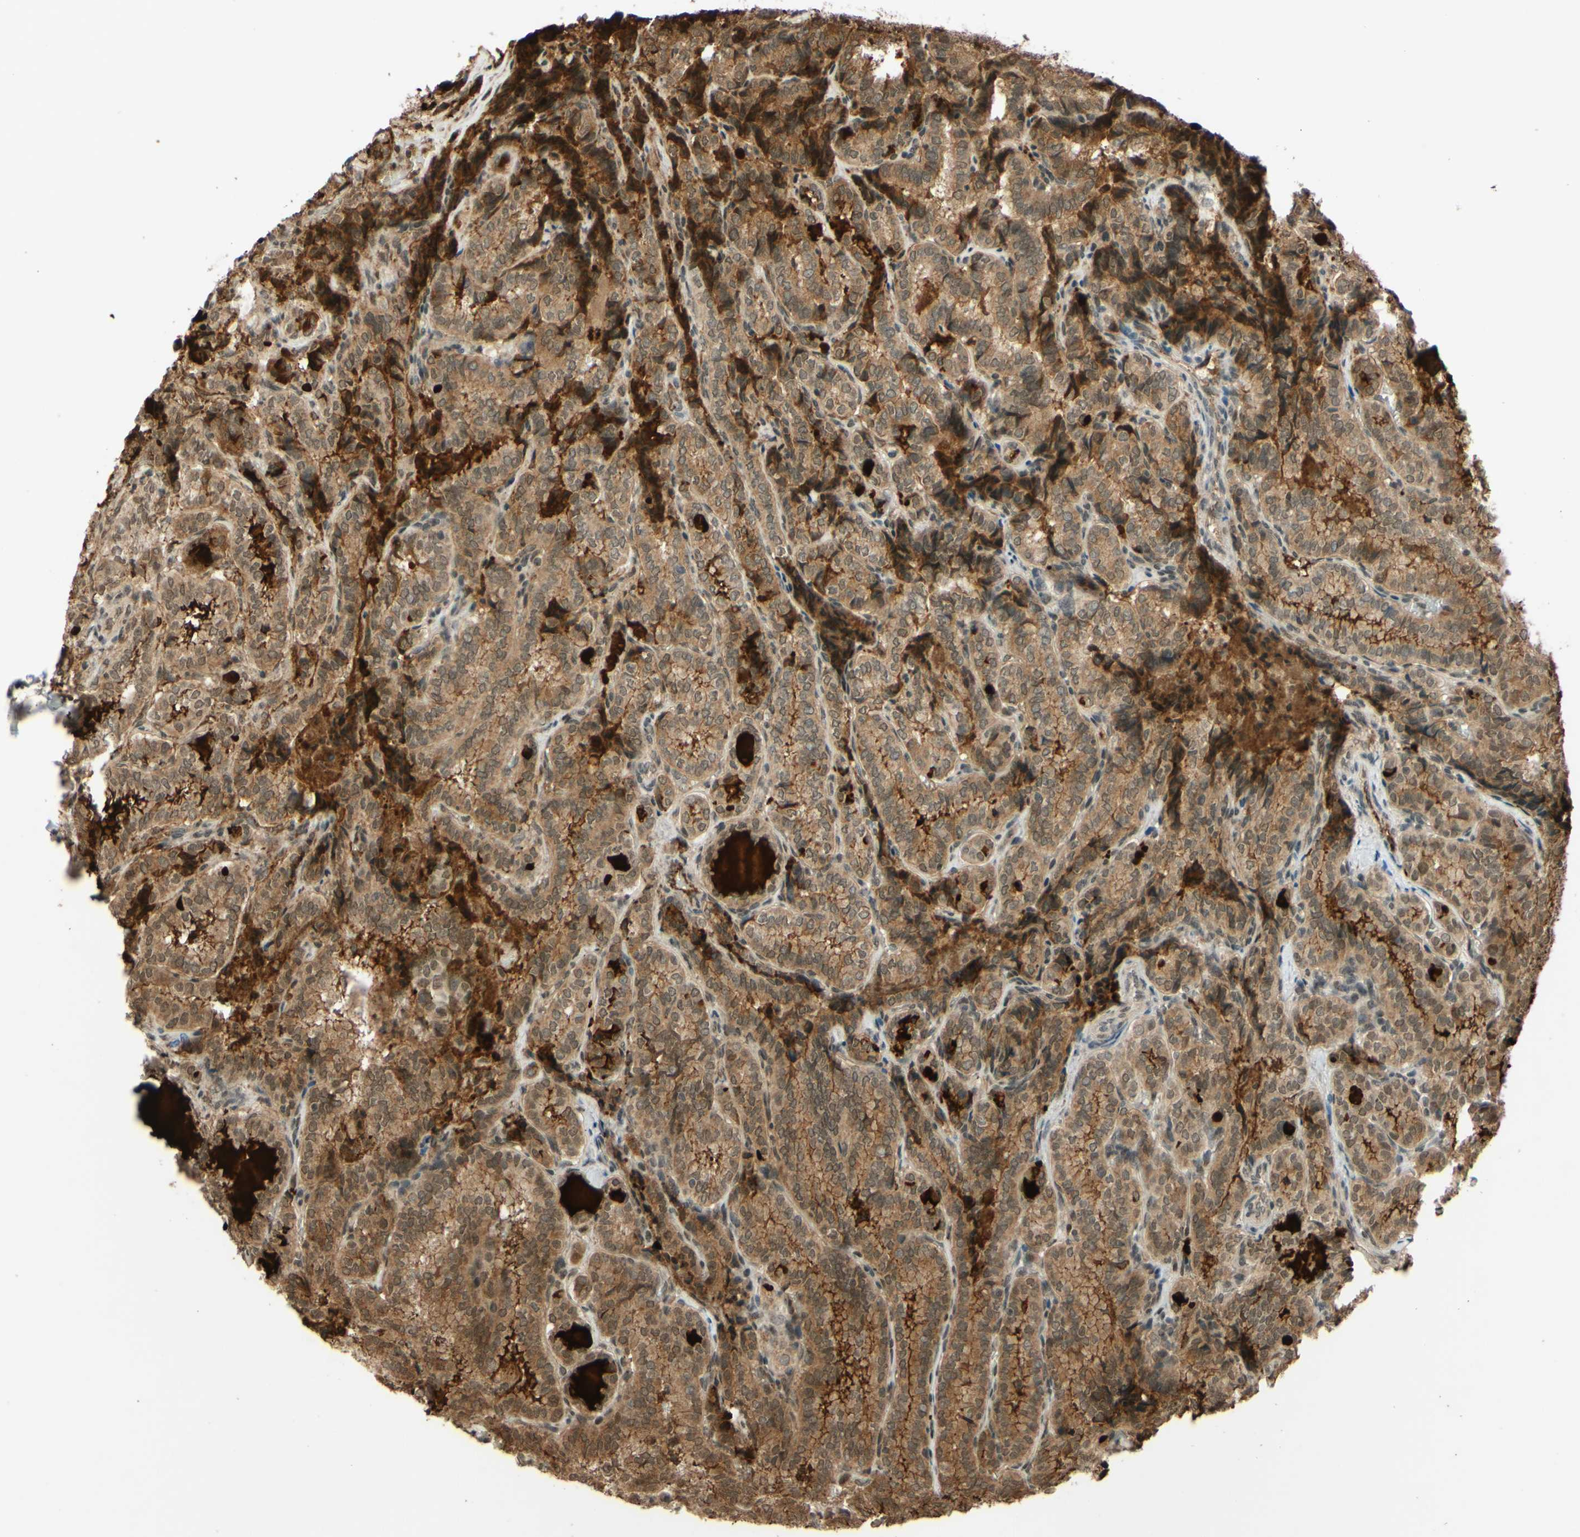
{"staining": {"intensity": "moderate", "quantity": ">75%", "location": "cytoplasmic/membranous"}, "tissue": "thyroid cancer", "cell_type": "Tumor cells", "image_type": "cancer", "snomed": [{"axis": "morphology", "description": "Normal tissue, NOS"}, {"axis": "morphology", "description": "Papillary adenocarcinoma, NOS"}, {"axis": "topography", "description": "Thyroid gland"}], "caption": "Protein expression analysis of thyroid cancer (papillary adenocarcinoma) displays moderate cytoplasmic/membranous positivity in approximately >75% of tumor cells. Using DAB (brown) and hematoxylin (blue) stains, captured at high magnification using brightfield microscopy.", "gene": "SMARCB1", "patient": {"sex": "female", "age": 30}}